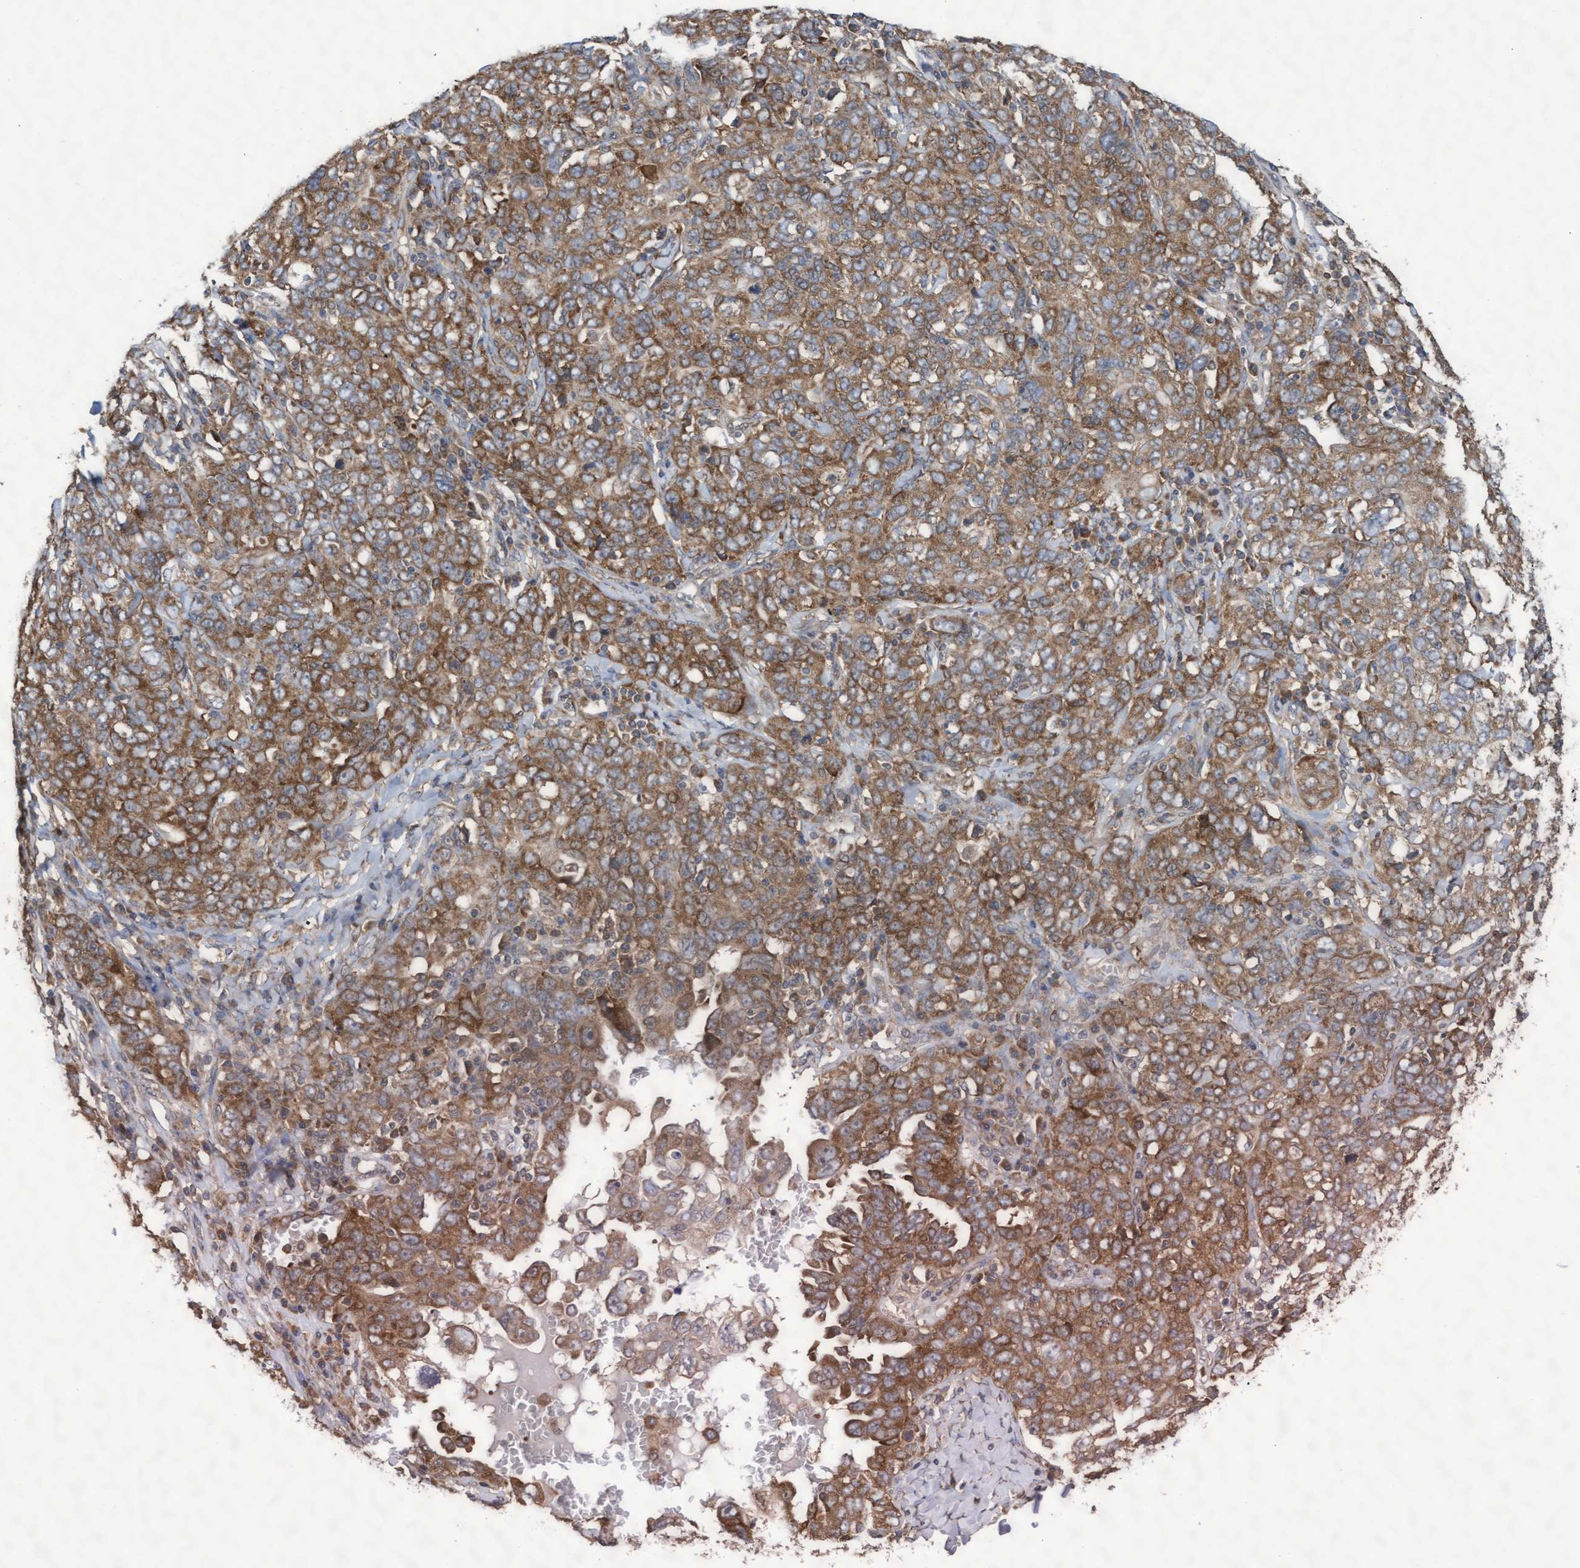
{"staining": {"intensity": "moderate", "quantity": ">75%", "location": "cytoplasmic/membranous"}, "tissue": "ovarian cancer", "cell_type": "Tumor cells", "image_type": "cancer", "snomed": [{"axis": "morphology", "description": "Carcinoma, endometroid"}, {"axis": "topography", "description": "Ovary"}], "caption": "Ovarian cancer (endometroid carcinoma) stained with a brown dye exhibits moderate cytoplasmic/membranous positive expression in about >75% of tumor cells.", "gene": "ABCF2", "patient": {"sex": "female", "age": 62}}